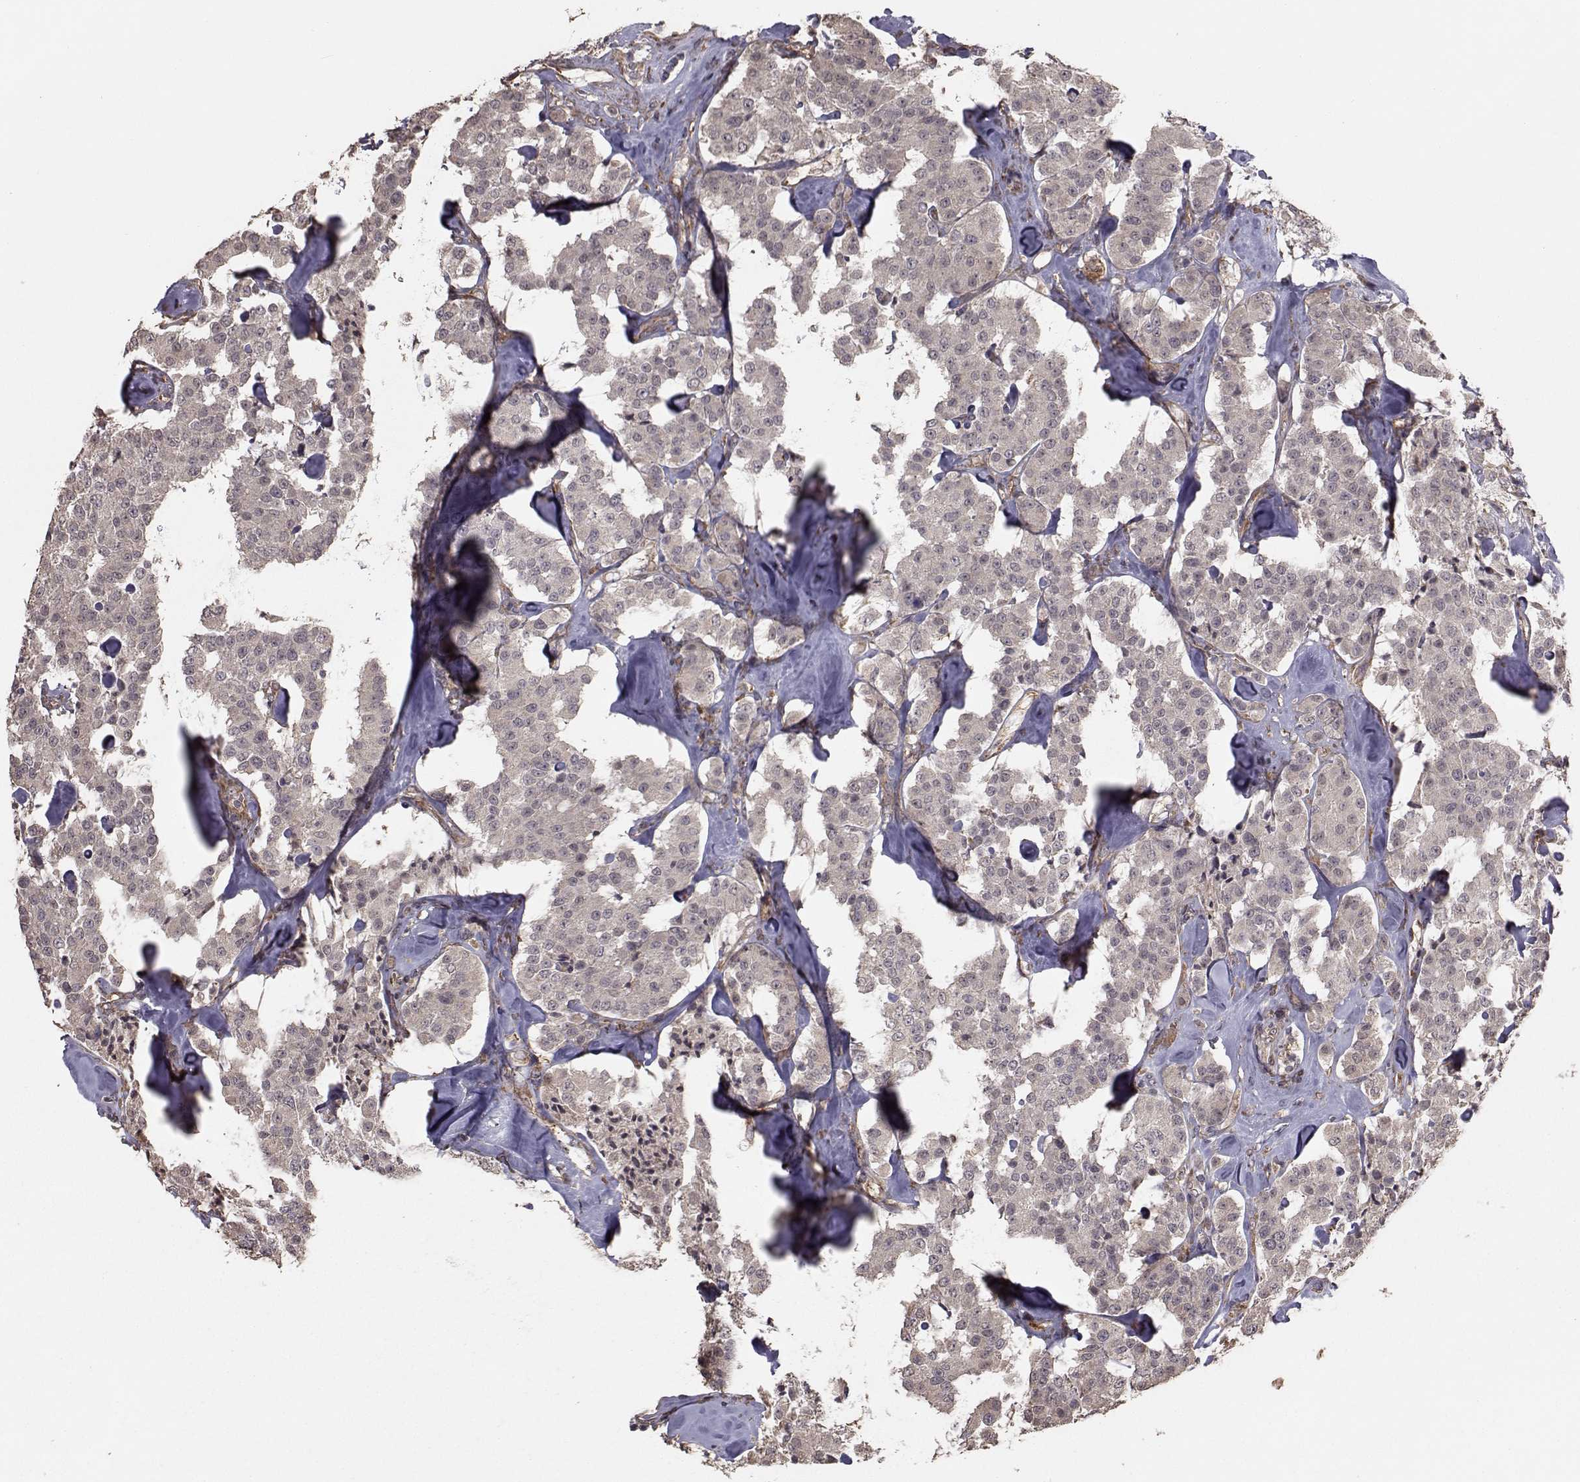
{"staining": {"intensity": "negative", "quantity": "none", "location": "none"}, "tissue": "carcinoid", "cell_type": "Tumor cells", "image_type": "cancer", "snomed": [{"axis": "morphology", "description": "Carcinoid, malignant, NOS"}, {"axis": "topography", "description": "Pancreas"}], "caption": "Immunohistochemical staining of human malignant carcinoid reveals no significant expression in tumor cells.", "gene": "TRIP10", "patient": {"sex": "male", "age": 41}}